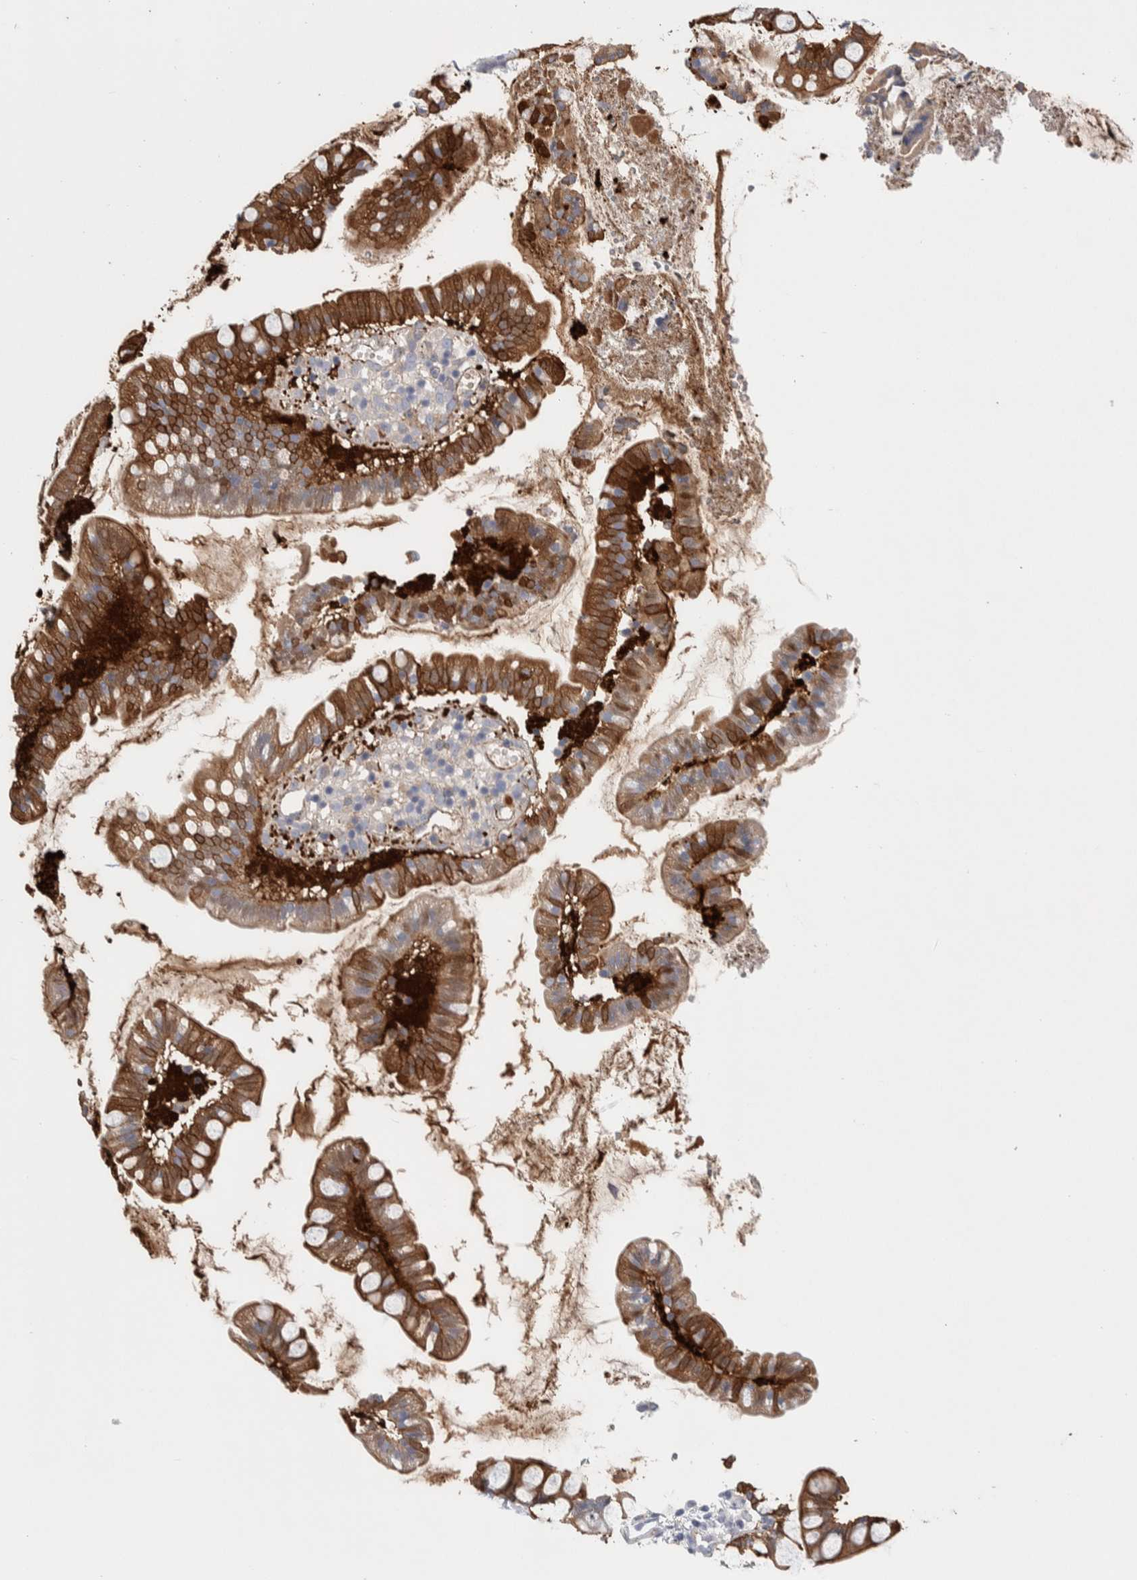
{"staining": {"intensity": "strong", "quantity": ">75%", "location": "cytoplasmic/membranous"}, "tissue": "small intestine", "cell_type": "Glandular cells", "image_type": "normal", "snomed": [{"axis": "morphology", "description": "Normal tissue, NOS"}, {"axis": "topography", "description": "Small intestine"}], "caption": "Immunohistochemistry (IHC) of unremarkable human small intestine demonstrates high levels of strong cytoplasmic/membranous expression in about >75% of glandular cells.", "gene": "ZNF862", "patient": {"sex": "female", "age": 84}}